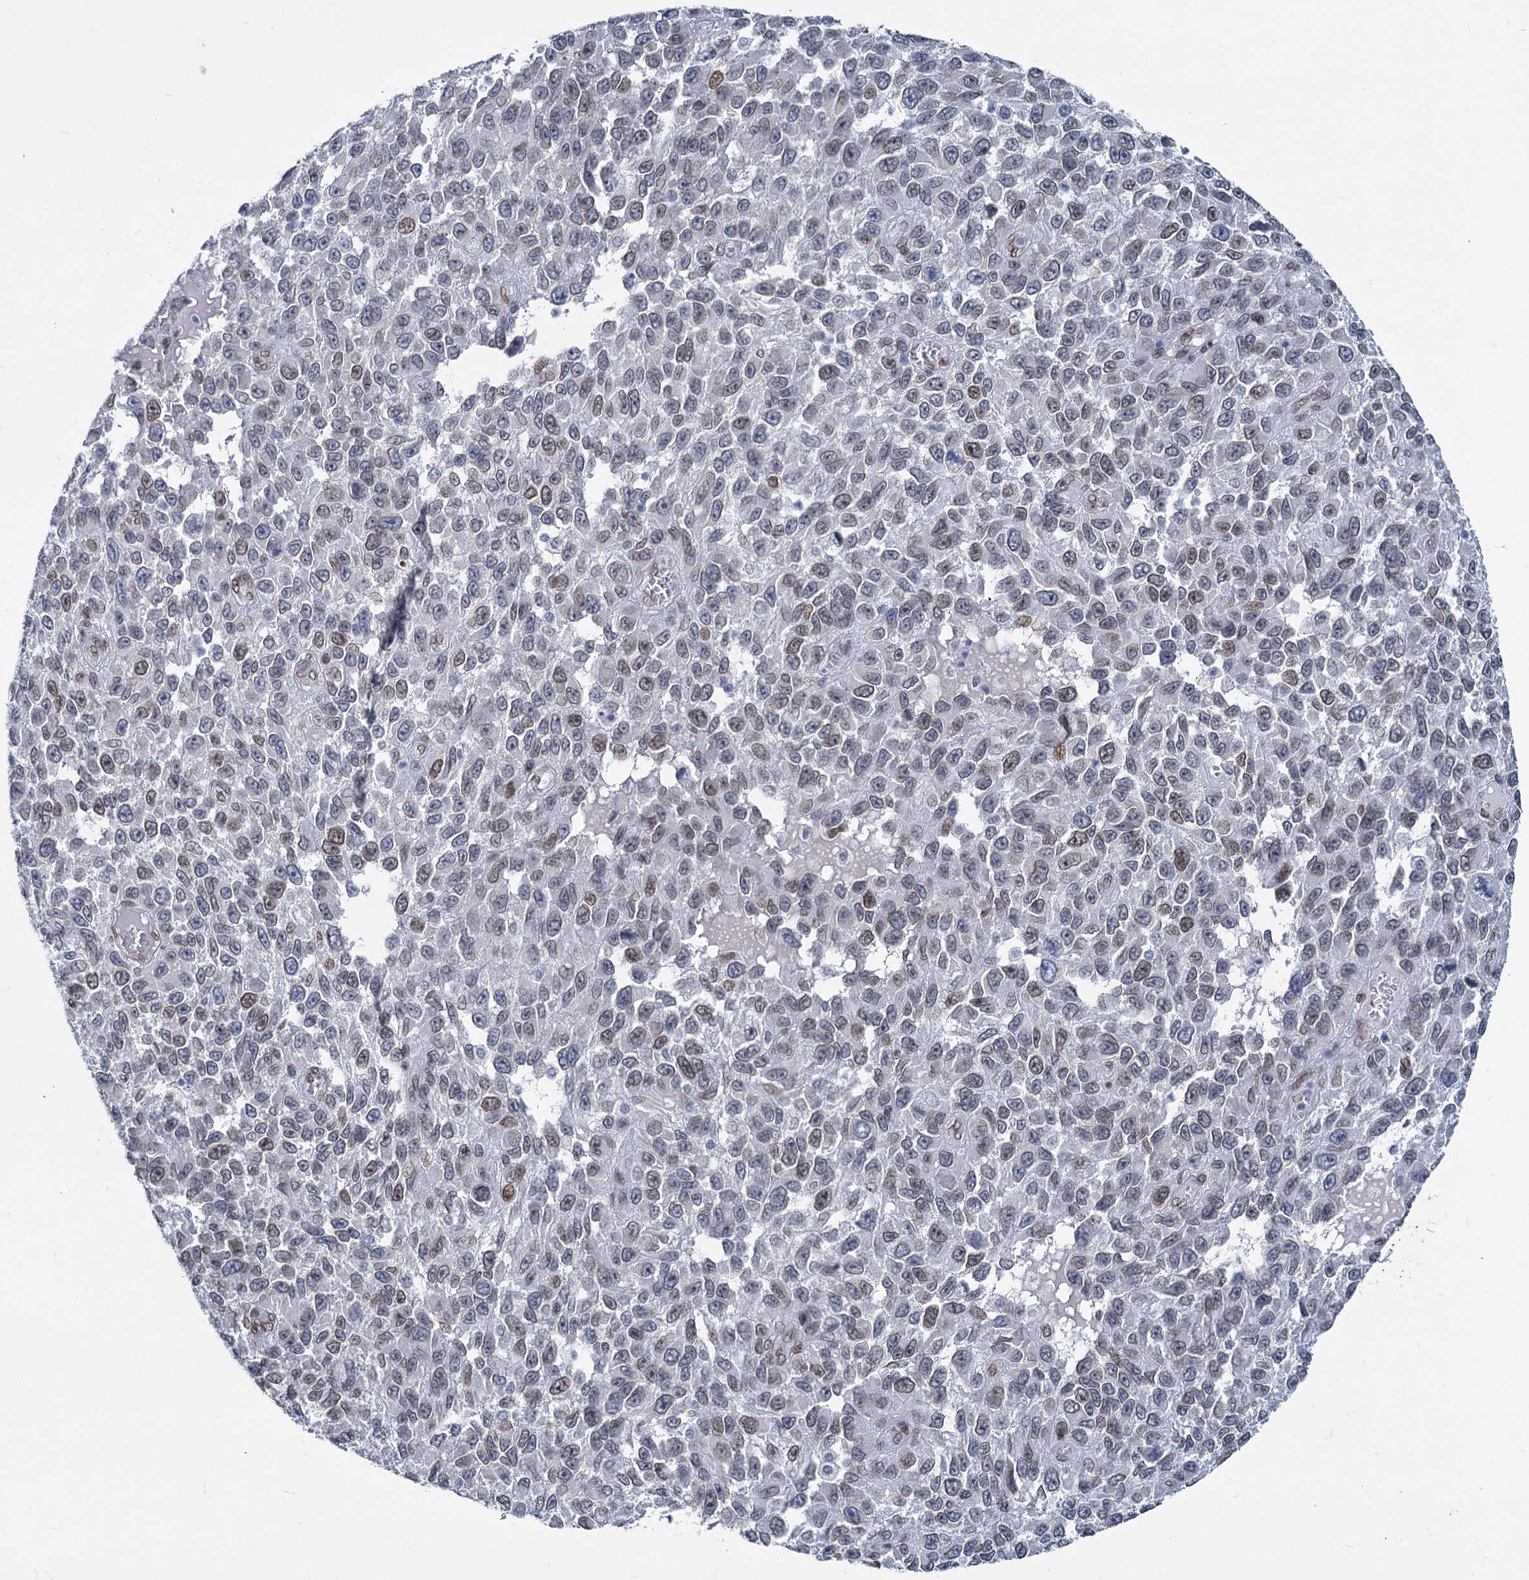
{"staining": {"intensity": "weak", "quantity": "25%-75%", "location": "nuclear"}, "tissue": "melanoma", "cell_type": "Tumor cells", "image_type": "cancer", "snomed": [{"axis": "morphology", "description": "Normal tissue, NOS"}, {"axis": "morphology", "description": "Malignant melanoma, NOS"}, {"axis": "topography", "description": "Skin"}], "caption": "Protein expression analysis of human melanoma reveals weak nuclear staining in about 25%-75% of tumor cells. Immunohistochemistry stains the protein of interest in brown and the nuclei are stained blue.", "gene": "PRSS35", "patient": {"sex": "female", "age": 96}}